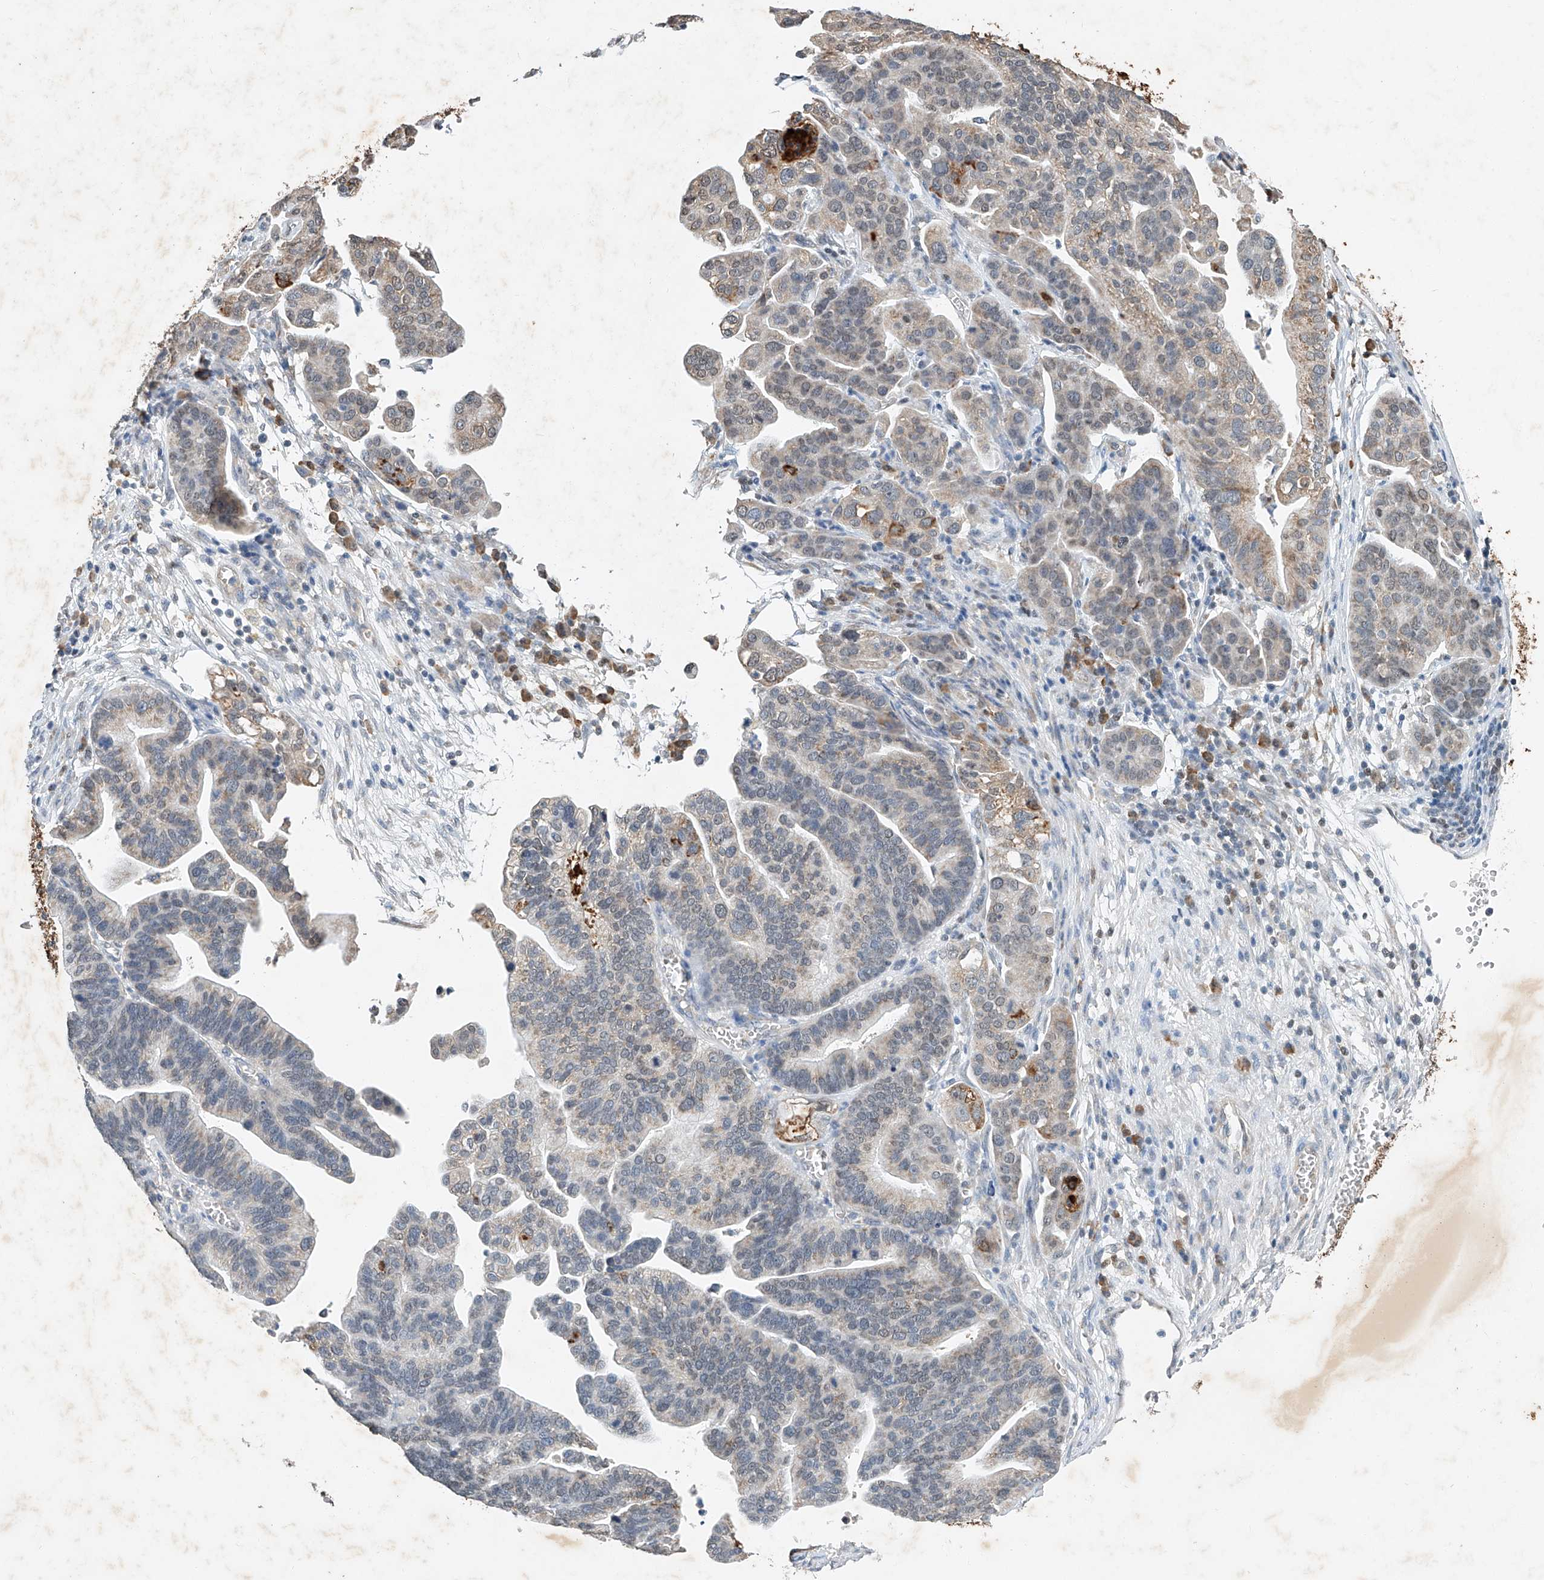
{"staining": {"intensity": "weak", "quantity": "25%-75%", "location": "cytoplasmic/membranous"}, "tissue": "ovarian cancer", "cell_type": "Tumor cells", "image_type": "cancer", "snomed": [{"axis": "morphology", "description": "Cystadenocarcinoma, serous, NOS"}, {"axis": "topography", "description": "Ovary"}], "caption": "The image demonstrates immunohistochemical staining of ovarian serous cystadenocarcinoma. There is weak cytoplasmic/membranous expression is appreciated in approximately 25%-75% of tumor cells.", "gene": "CTDP1", "patient": {"sex": "female", "age": 56}}